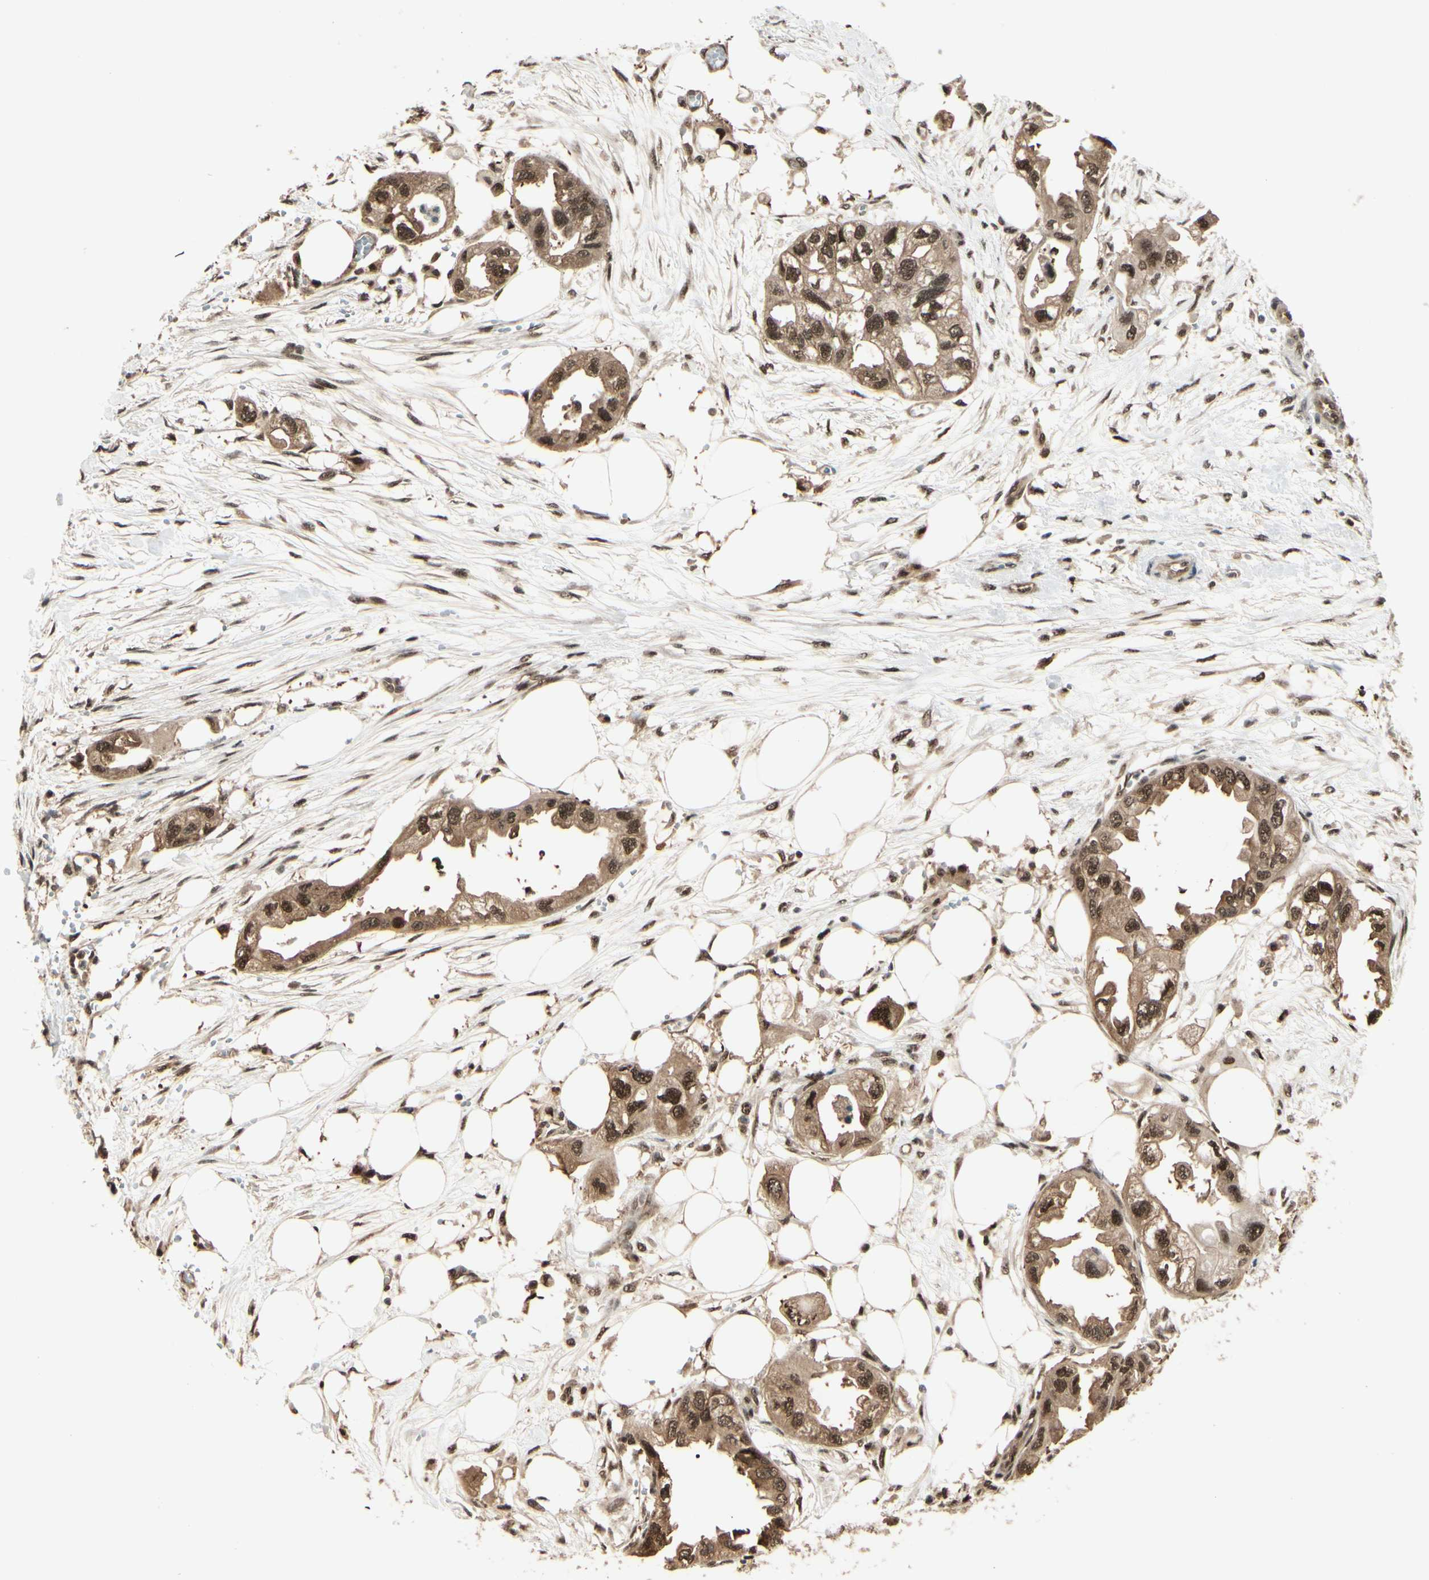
{"staining": {"intensity": "strong", "quantity": ">75%", "location": "cytoplasmic/membranous,nuclear"}, "tissue": "endometrial cancer", "cell_type": "Tumor cells", "image_type": "cancer", "snomed": [{"axis": "morphology", "description": "Adenocarcinoma, NOS"}, {"axis": "topography", "description": "Endometrium"}], "caption": "Protein staining of adenocarcinoma (endometrial) tissue reveals strong cytoplasmic/membranous and nuclear expression in about >75% of tumor cells. The staining was performed using DAB, with brown indicating positive protein expression. Nuclei are stained blue with hematoxylin.", "gene": "HSF1", "patient": {"sex": "female", "age": 67}}